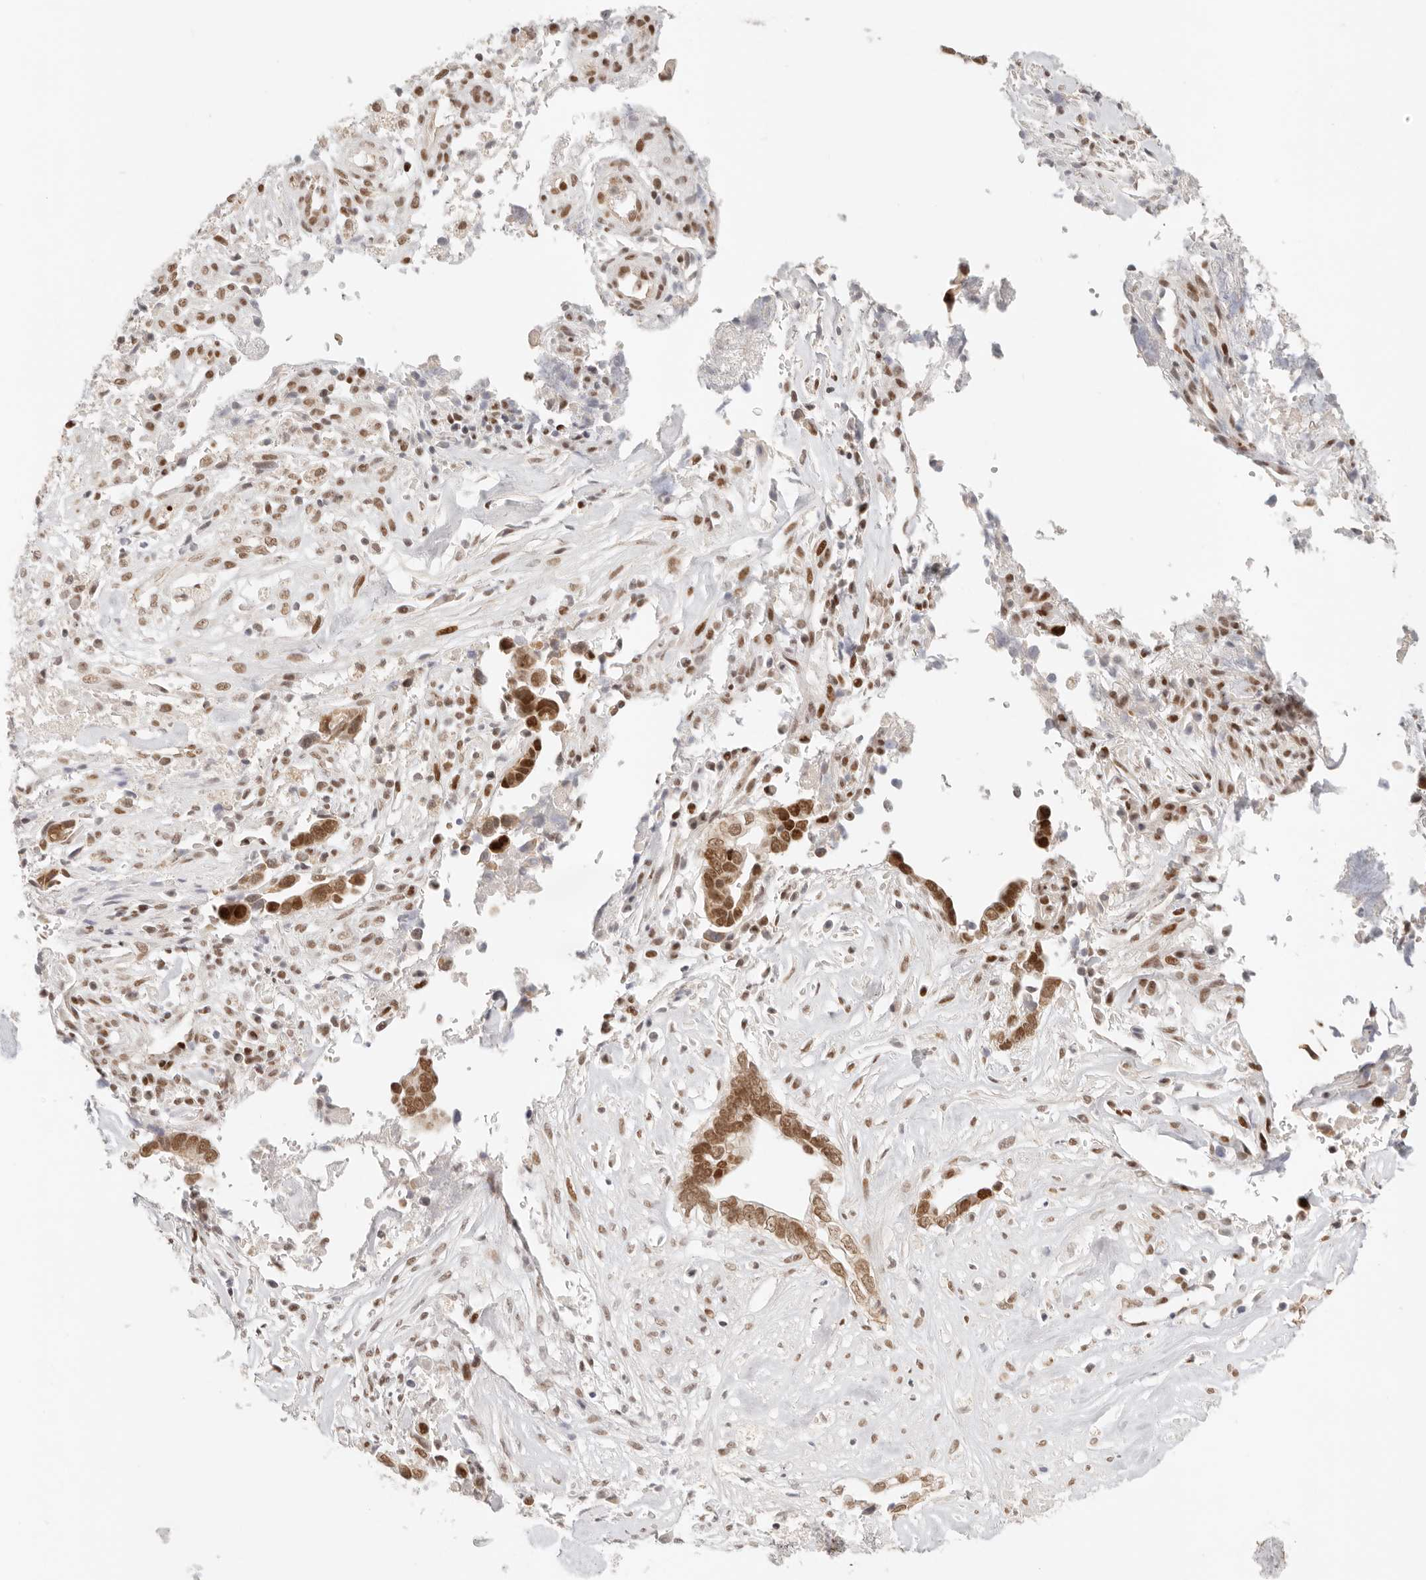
{"staining": {"intensity": "moderate", "quantity": ">75%", "location": "nuclear"}, "tissue": "liver cancer", "cell_type": "Tumor cells", "image_type": "cancer", "snomed": [{"axis": "morphology", "description": "Cholangiocarcinoma"}, {"axis": "topography", "description": "Liver"}], "caption": "Liver cancer stained with DAB immunohistochemistry (IHC) exhibits medium levels of moderate nuclear expression in about >75% of tumor cells.", "gene": "HOXC5", "patient": {"sex": "female", "age": 79}}